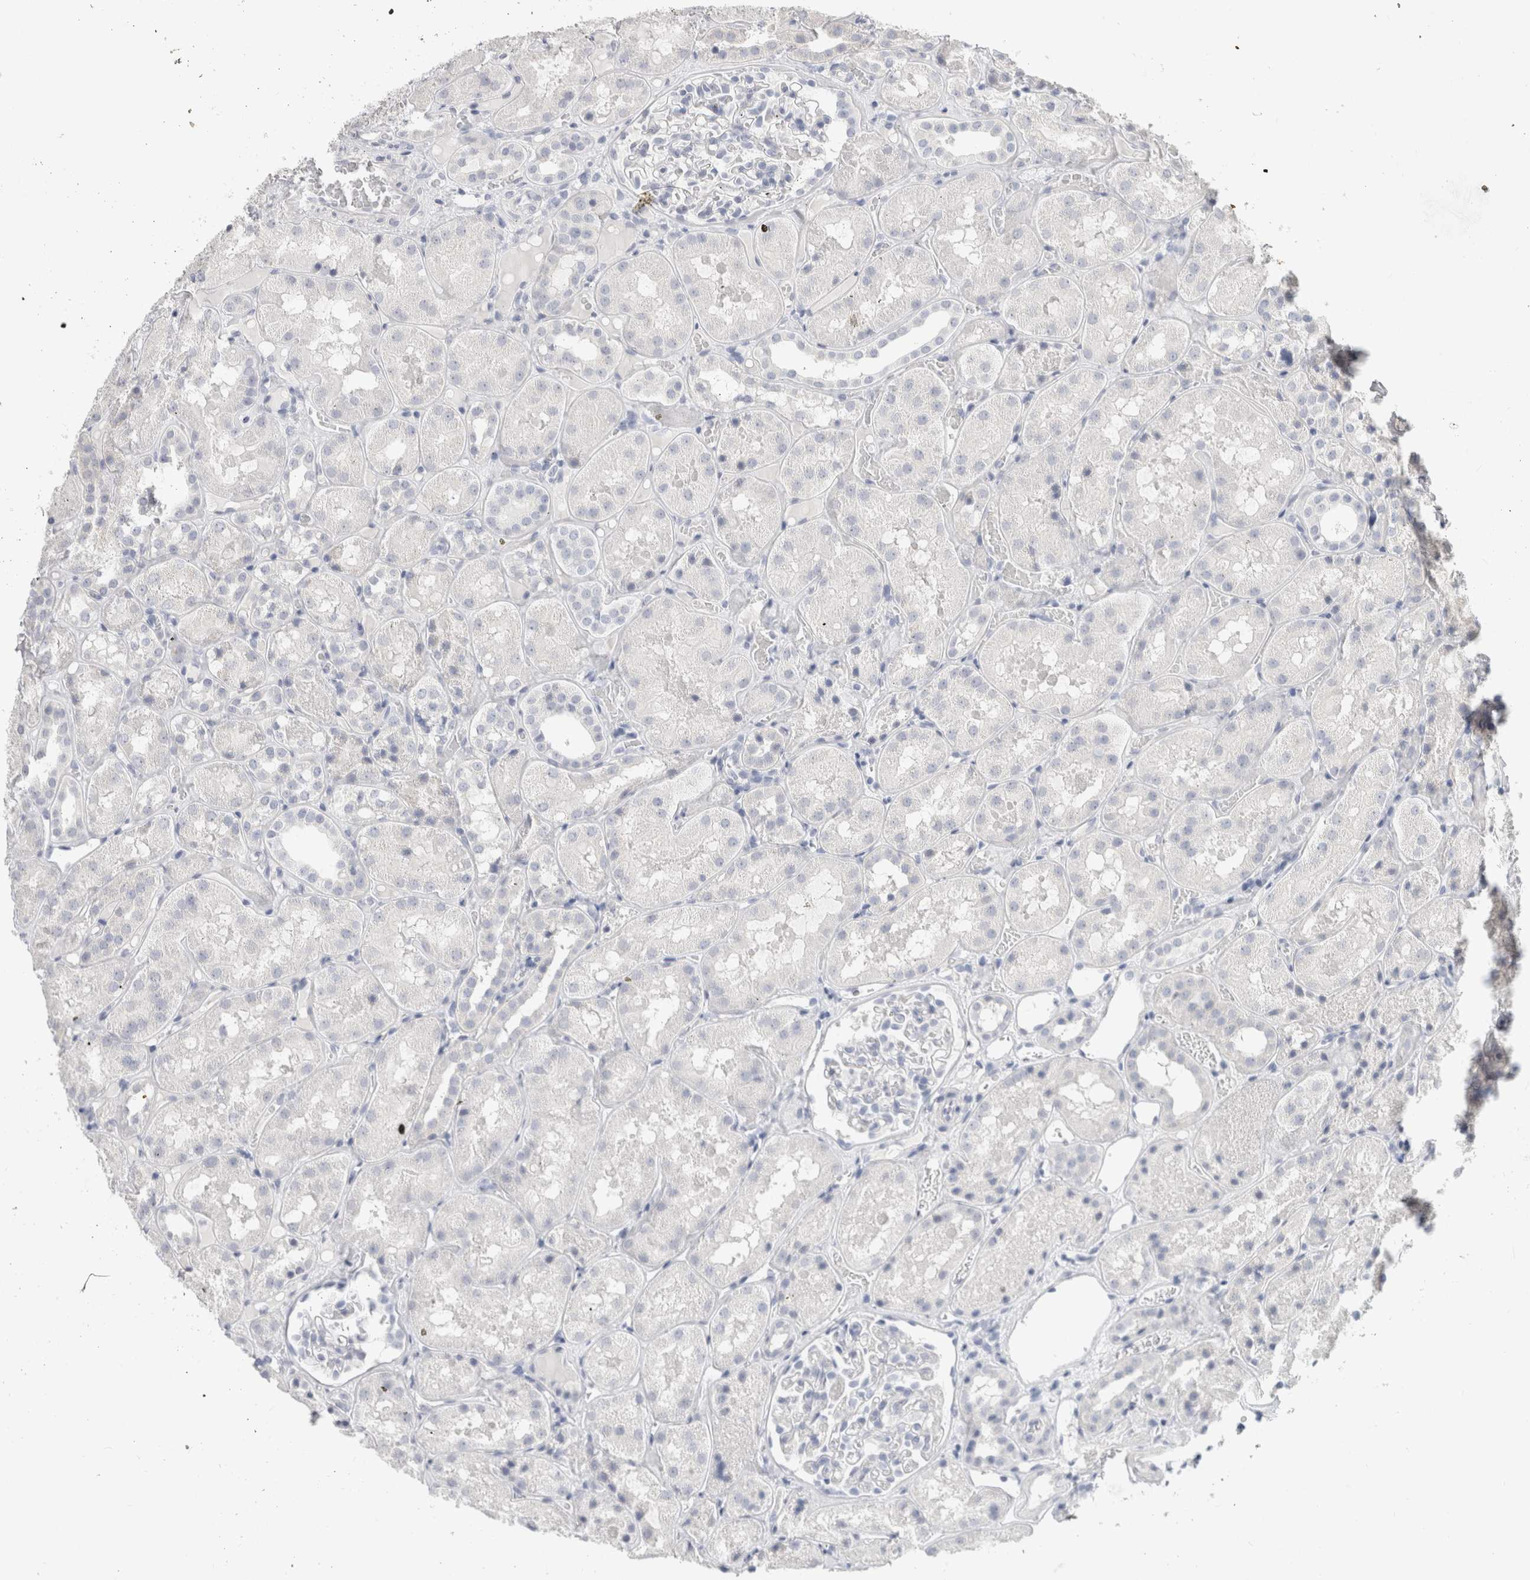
{"staining": {"intensity": "negative", "quantity": "none", "location": "none"}, "tissue": "kidney", "cell_type": "Cells in glomeruli", "image_type": "normal", "snomed": [{"axis": "morphology", "description": "Normal tissue, NOS"}, {"axis": "topography", "description": "Kidney"}], "caption": "This micrograph is of normal kidney stained with IHC to label a protein in brown with the nuclei are counter-stained blue. There is no staining in cells in glomeruli. (DAB IHC visualized using brightfield microscopy, high magnification).", "gene": "SLC6A1", "patient": {"sex": "male", "age": 16}}